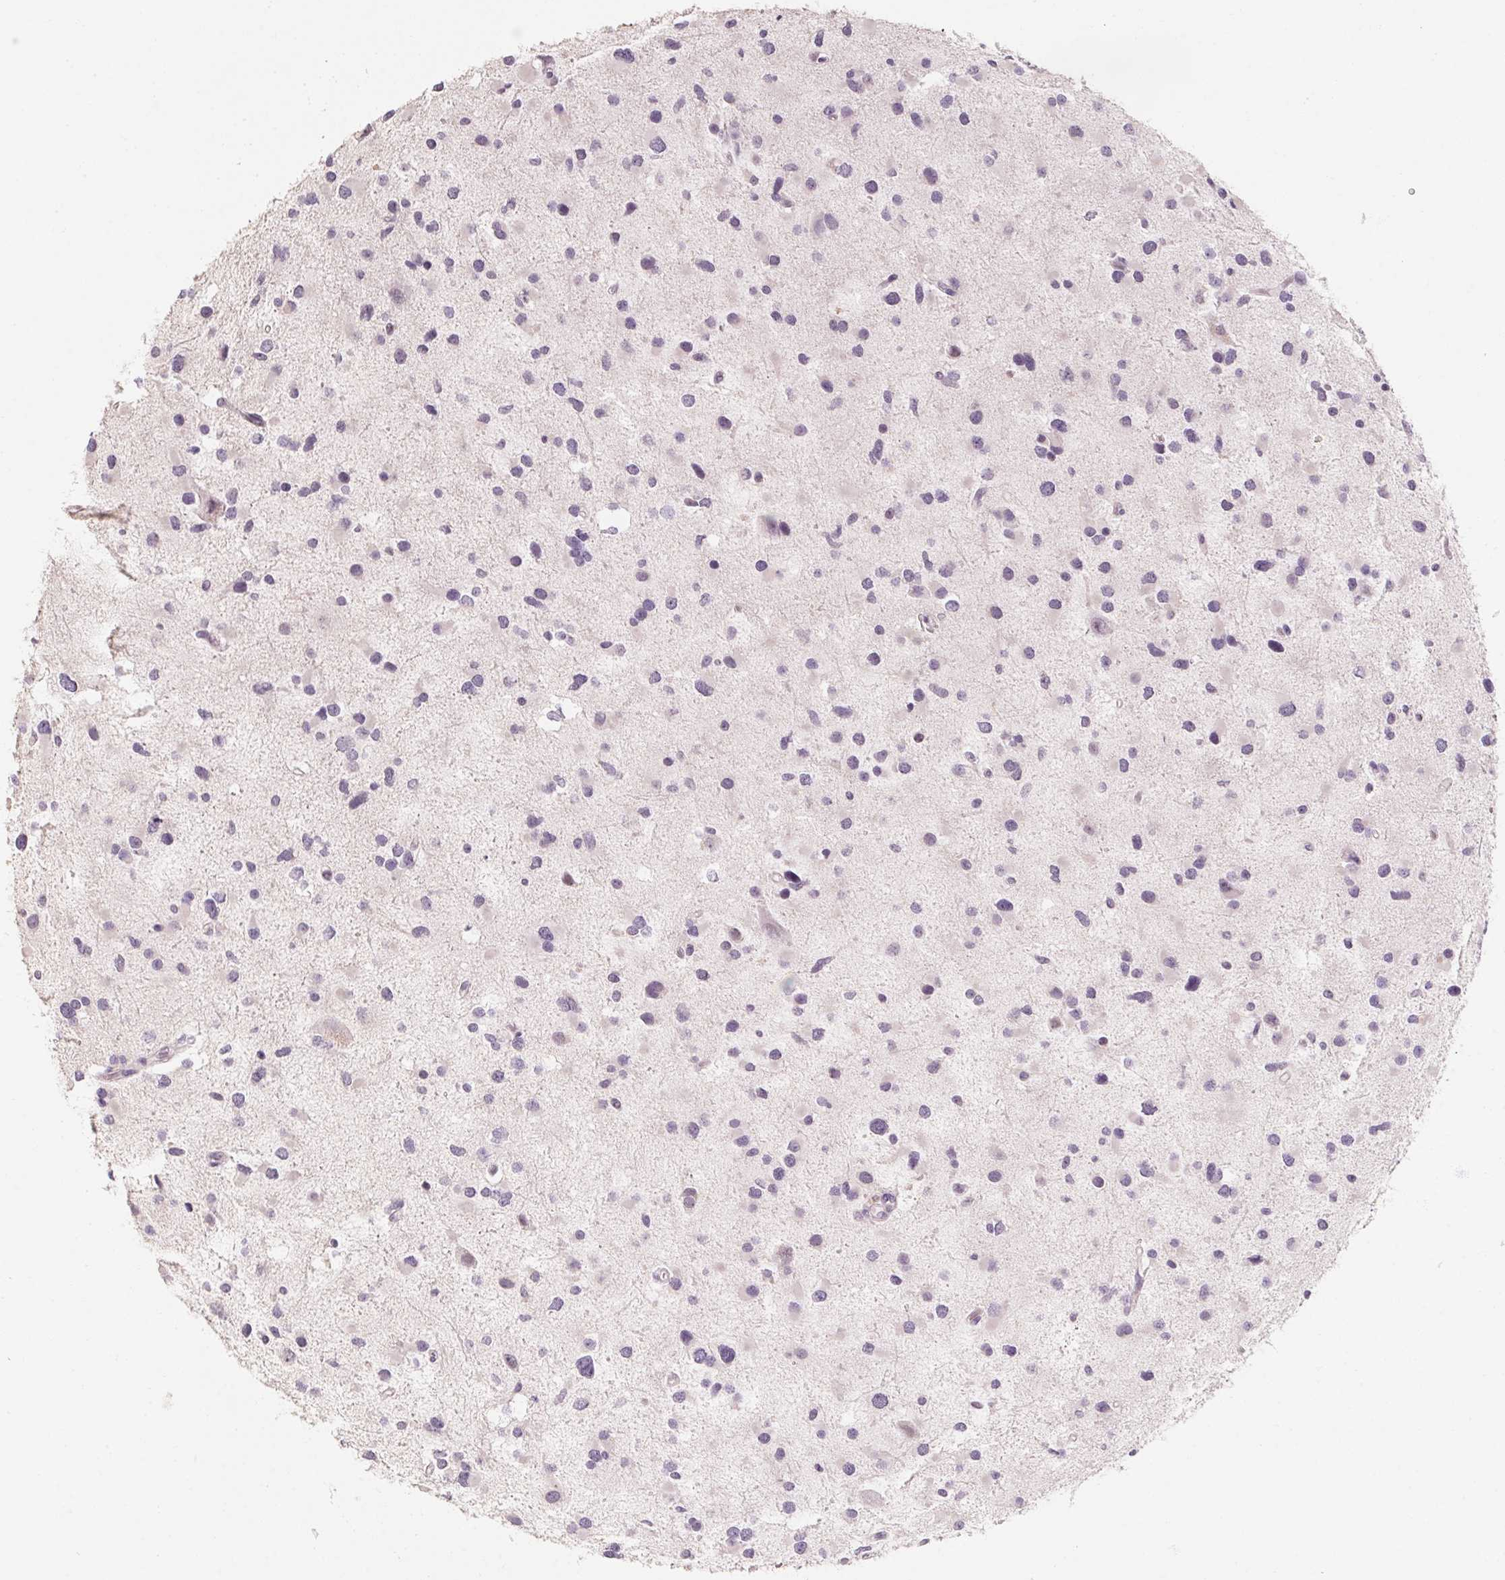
{"staining": {"intensity": "negative", "quantity": "none", "location": "none"}, "tissue": "glioma", "cell_type": "Tumor cells", "image_type": "cancer", "snomed": [{"axis": "morphology", "description": "Glioma, malignant, Low grade"}, {"axis": "topography", "description": "Brain"}], "caption": "Immunohistochemistry histopathology image of neoplastic tissue: human malignant glioma (low-grade) stained with DAB reveals no significant protein expression in tumor cells.", "gene": "CAPZA3", "patient": {"sex": "female", "age": 32}}